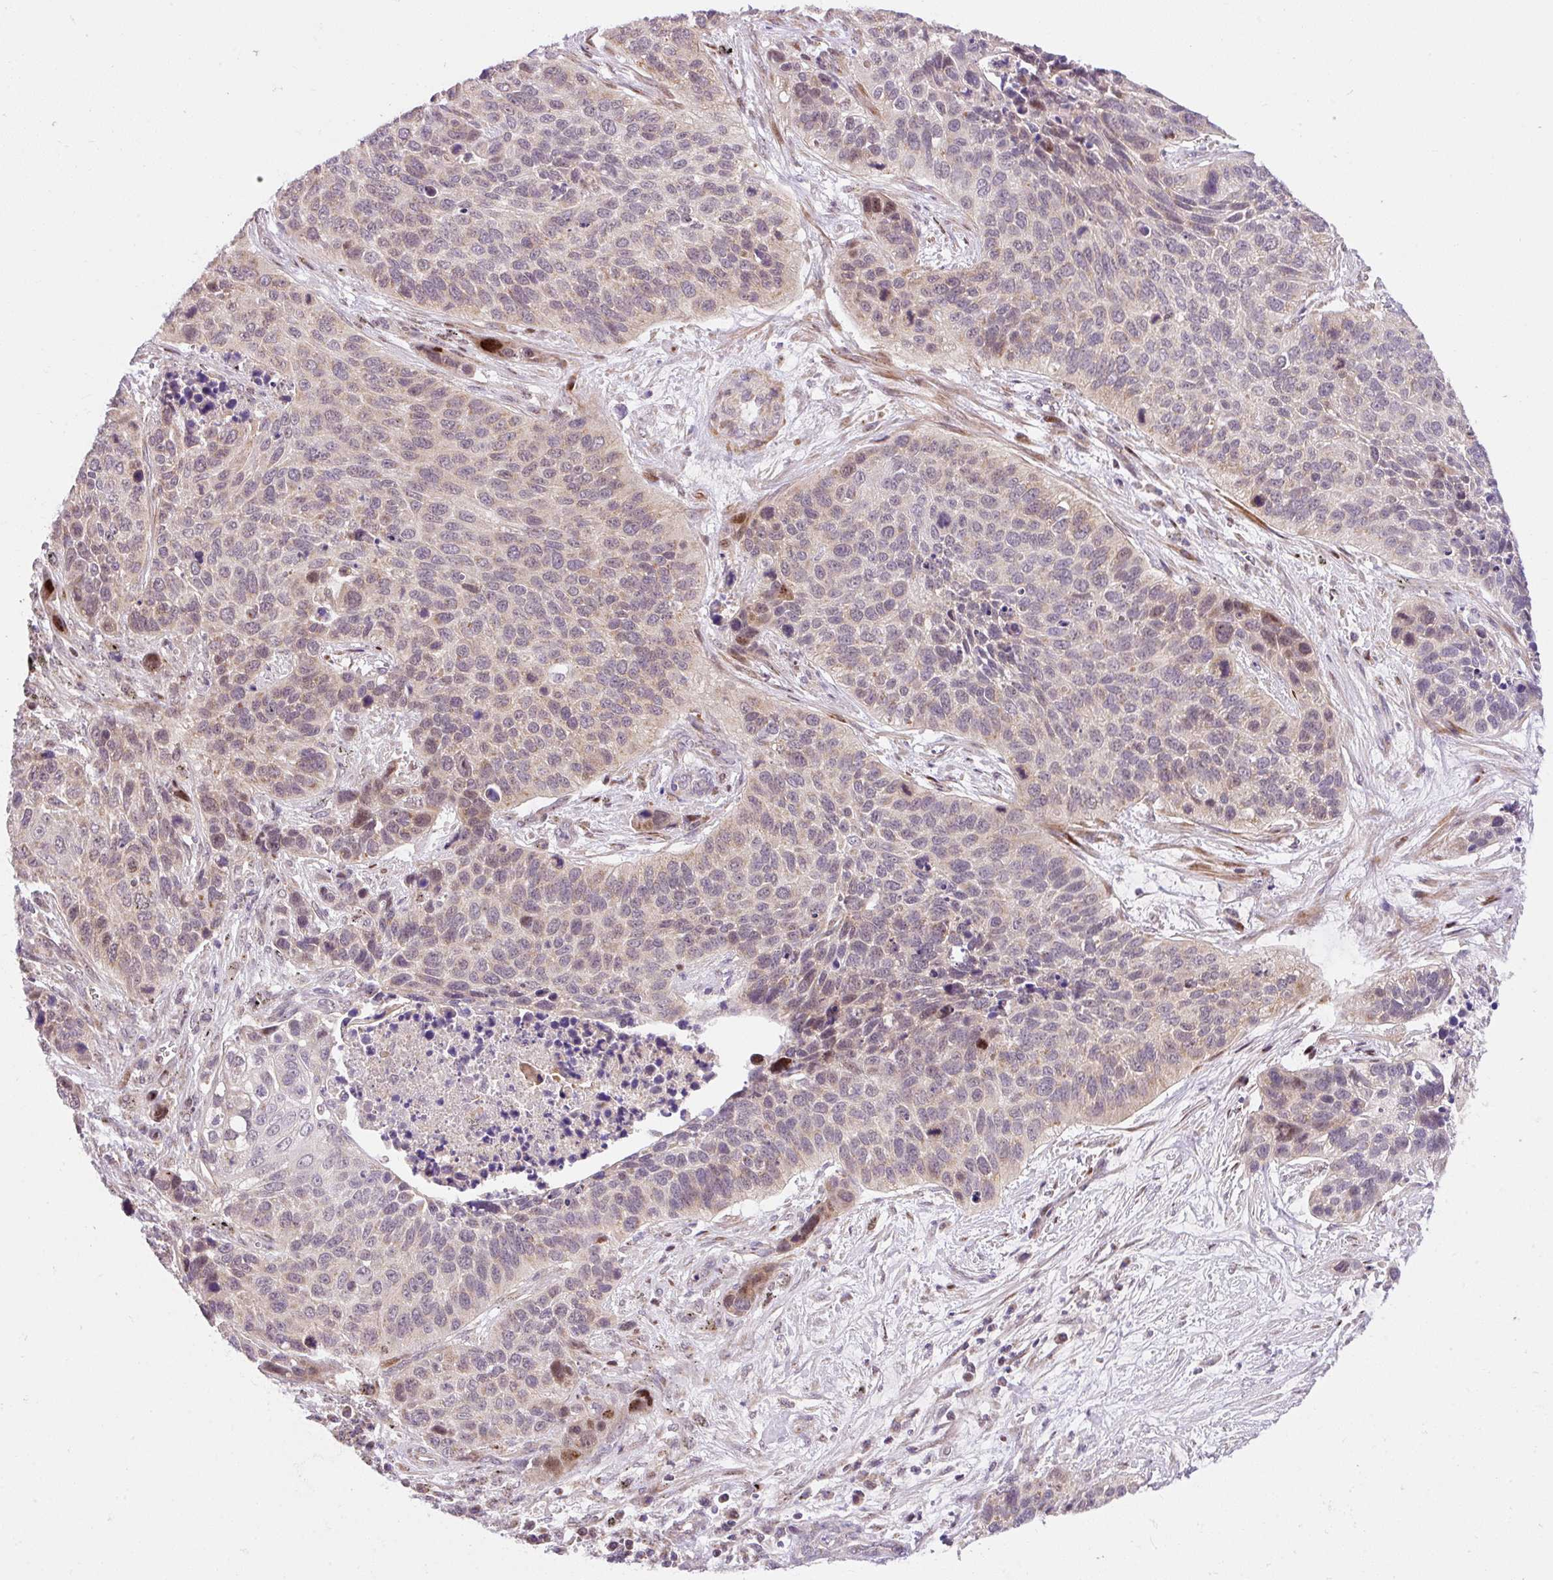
{"staining": {"intensity": "weak", "quantity": "<25%", "location": "cytoplasmic/membranous,nuclear"}, "tissue": "lung cancer", "cell_type": "Tumor cells", "image_type": "cancer", "snomed": [{"axis": "morphology", "description": "Squamous cell carcinoma, NOS"}, {"axis": "topography", "description": "Lung"}], "caption": "An immunohistochemistry micrograph of squamous cell carcinoma (lung) is shown. There is no staining in tumor cells of squamous cell carcinoma (lung).", "gene": "SARS2", "patient": {"sex": "male", "age": 62}}